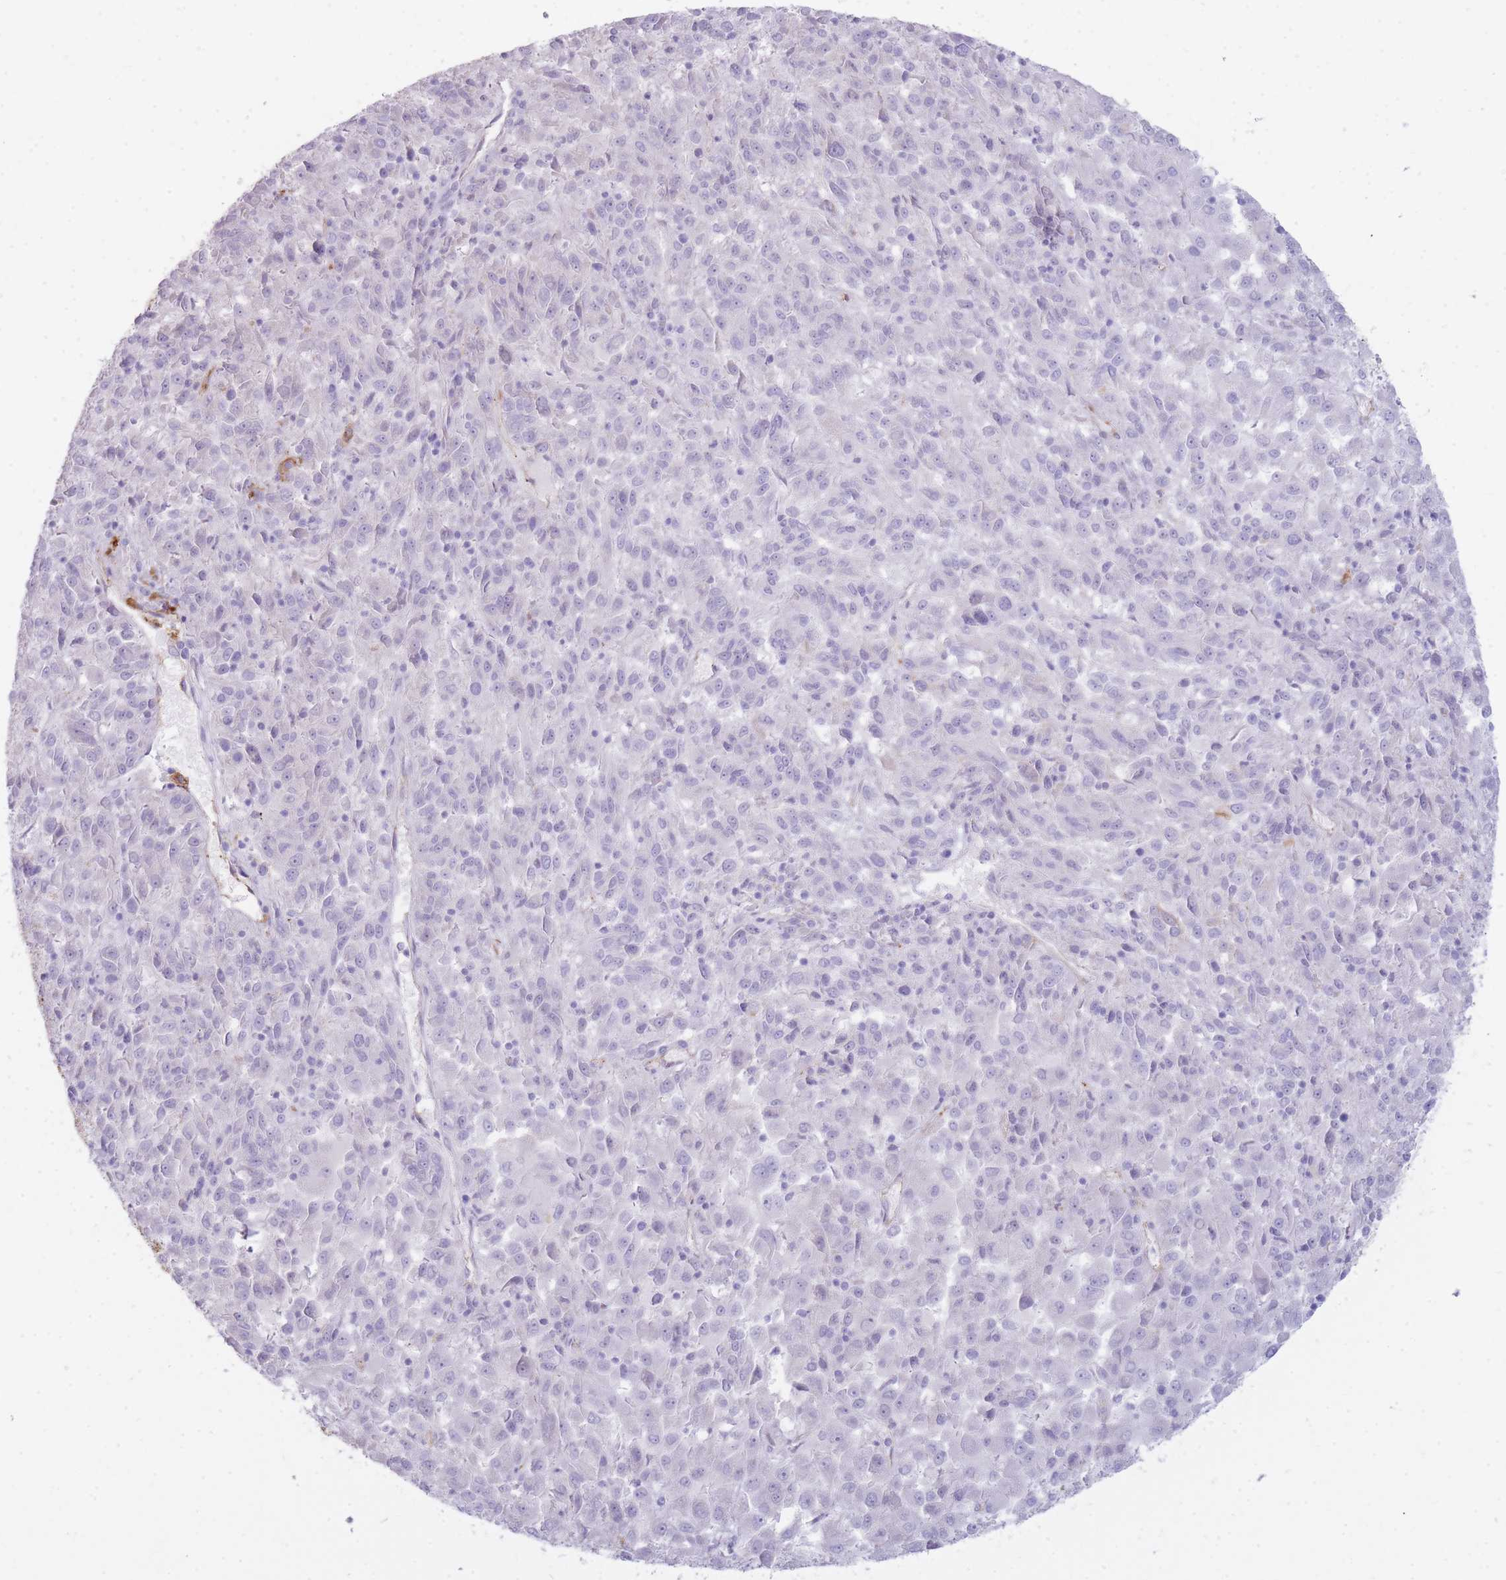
{"staining": {"intensity": "negative", "quantity": "none", "location": "none"}, "tissue": "melanoma", "cell_type": "Tumor cells", "image_type": "cancer", "snomed": [{"axis": "morphology", "description": "Malignant melanoma, Metastatic site"}, {"axis": "topography", "description": "Lung"}], "caption": "Tumor cells are negative for protein expression in human malignant melanoma (metastatic site).", "gene": "UTP14A", "patient": {"sex": "male", "age": 64}}